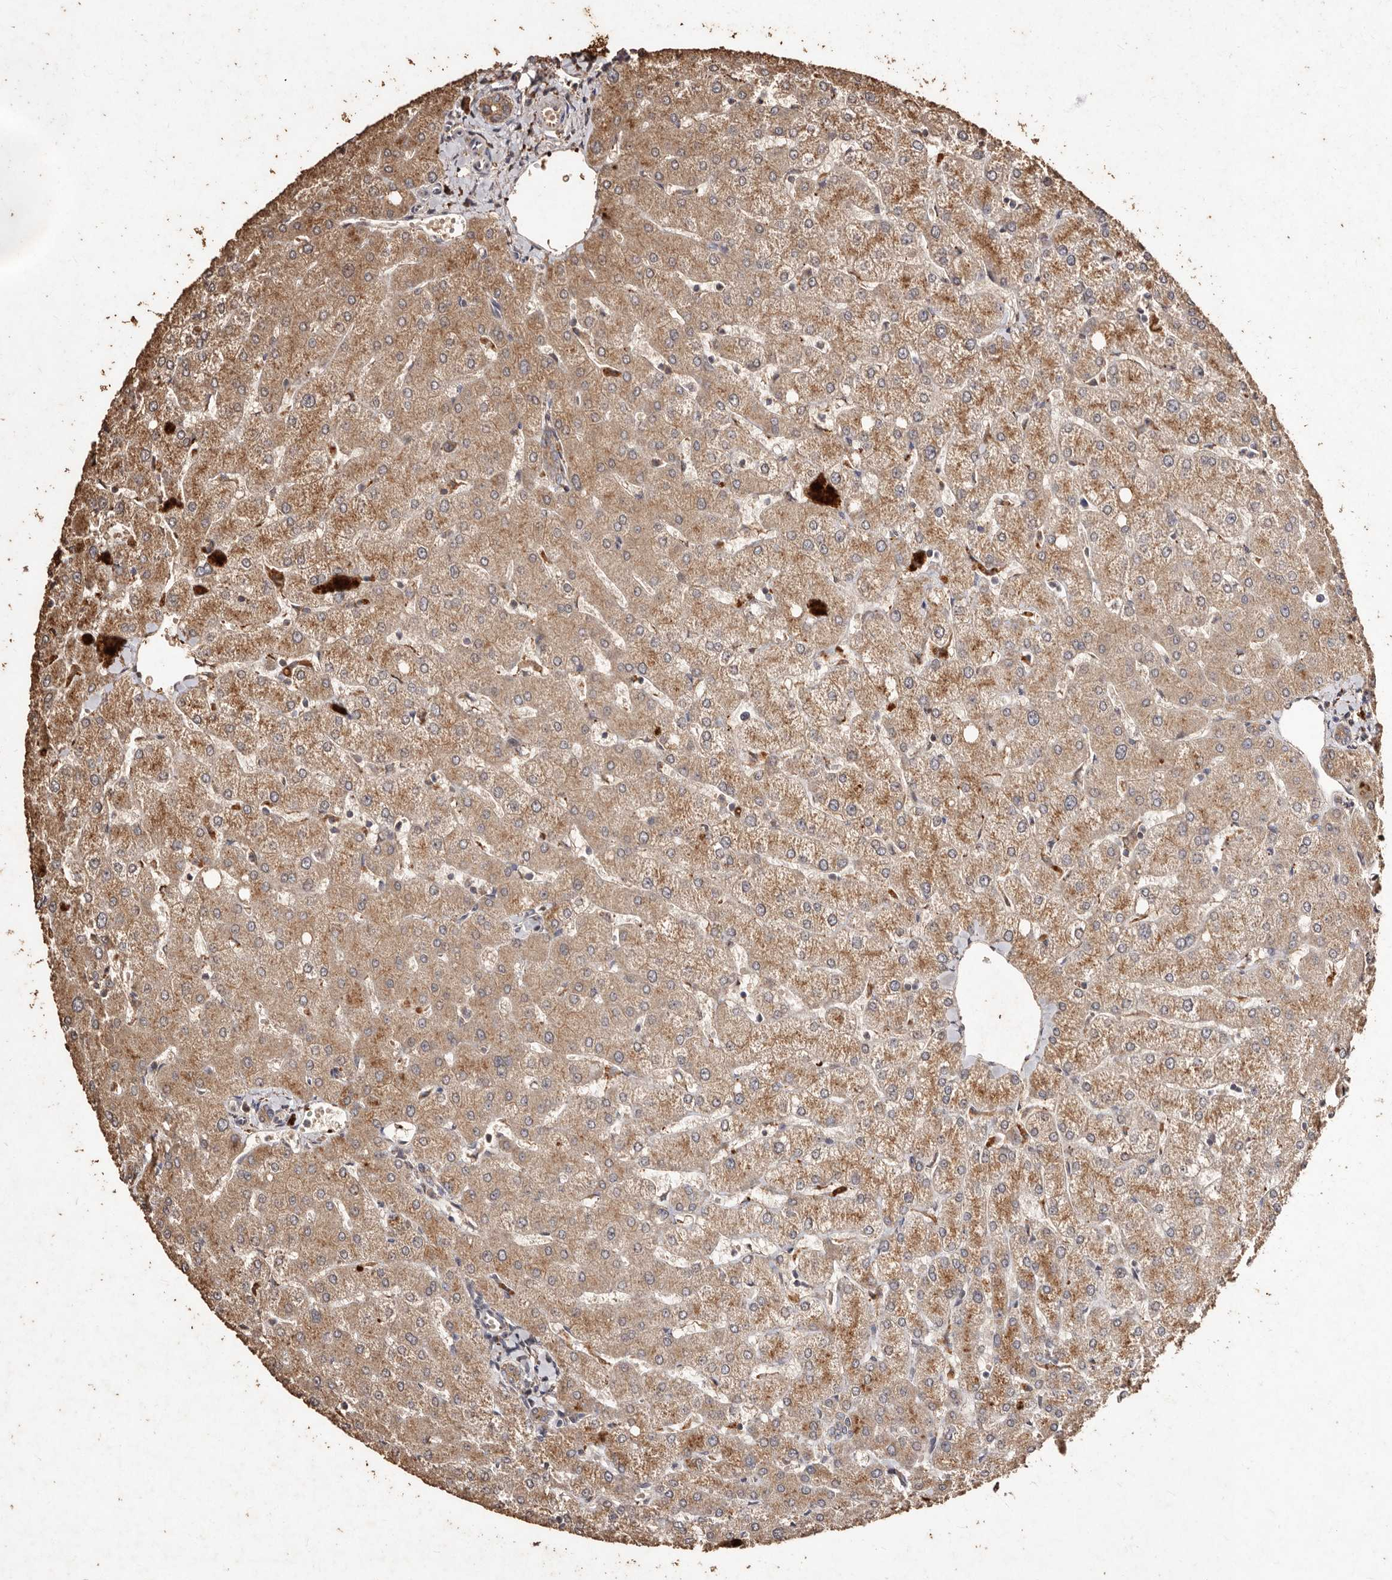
{"staining": {"intensity": "moderate", "quantity": ">75%", "location": "cytoplasmic/membranous"}, "tissue": "liver", "cell_type": "Cholangiocytes", "image_type": "normal", "snomed": [{"axis": "morphology", "description": "Normal tissue, NOS"}, {"axis": "topography", "description": "Liver"}], "caption": "Cholangiocytes show medium levels of moderate cytoplasmic/membranous expression in approximately >75% of cells in benign liver.", "gene": "FARS2", "patient": {"sex": "female", "age": 54}}